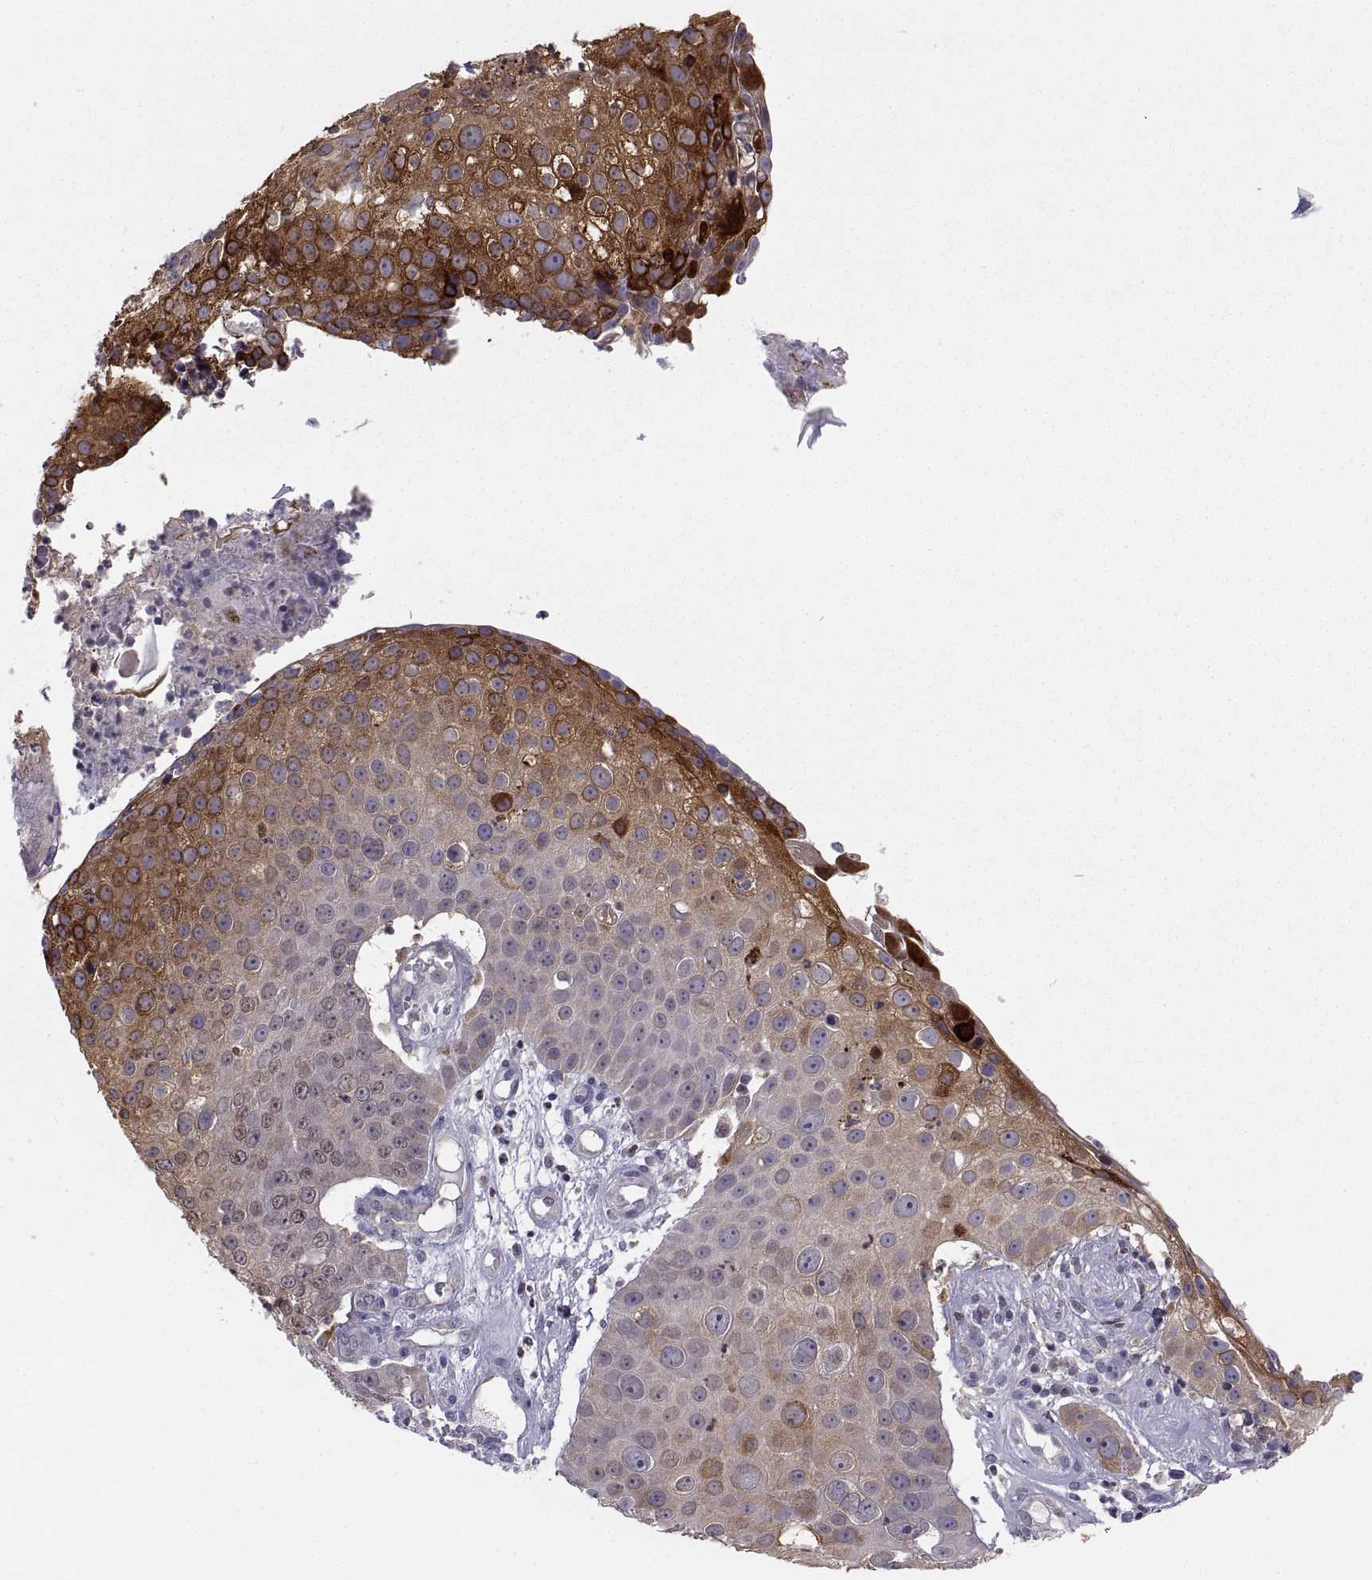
{"staining": {"intensity": "strong", "quantity": "25%-75%", "location": "cytoplasmic/membranous"}, "tissue": "skin cancer", "cell_type": "Tumor cells", "image_type": "cancer", "snomed": [{"axis": "morphology", "description": "Squamous cell carcinoma, NOS"}, {"axis": "topography", "description": "Skin"}], "caption": "This photomicrograph reveals immunohistochemistry (IHC) staining of human skin squamous cell carcinoma, with high strong cytoplasmic/membranous positivity in about 25%-75% of tumor cells.", "gene": "ERO1A", "patient": {"sex": "male", "age": 71}}